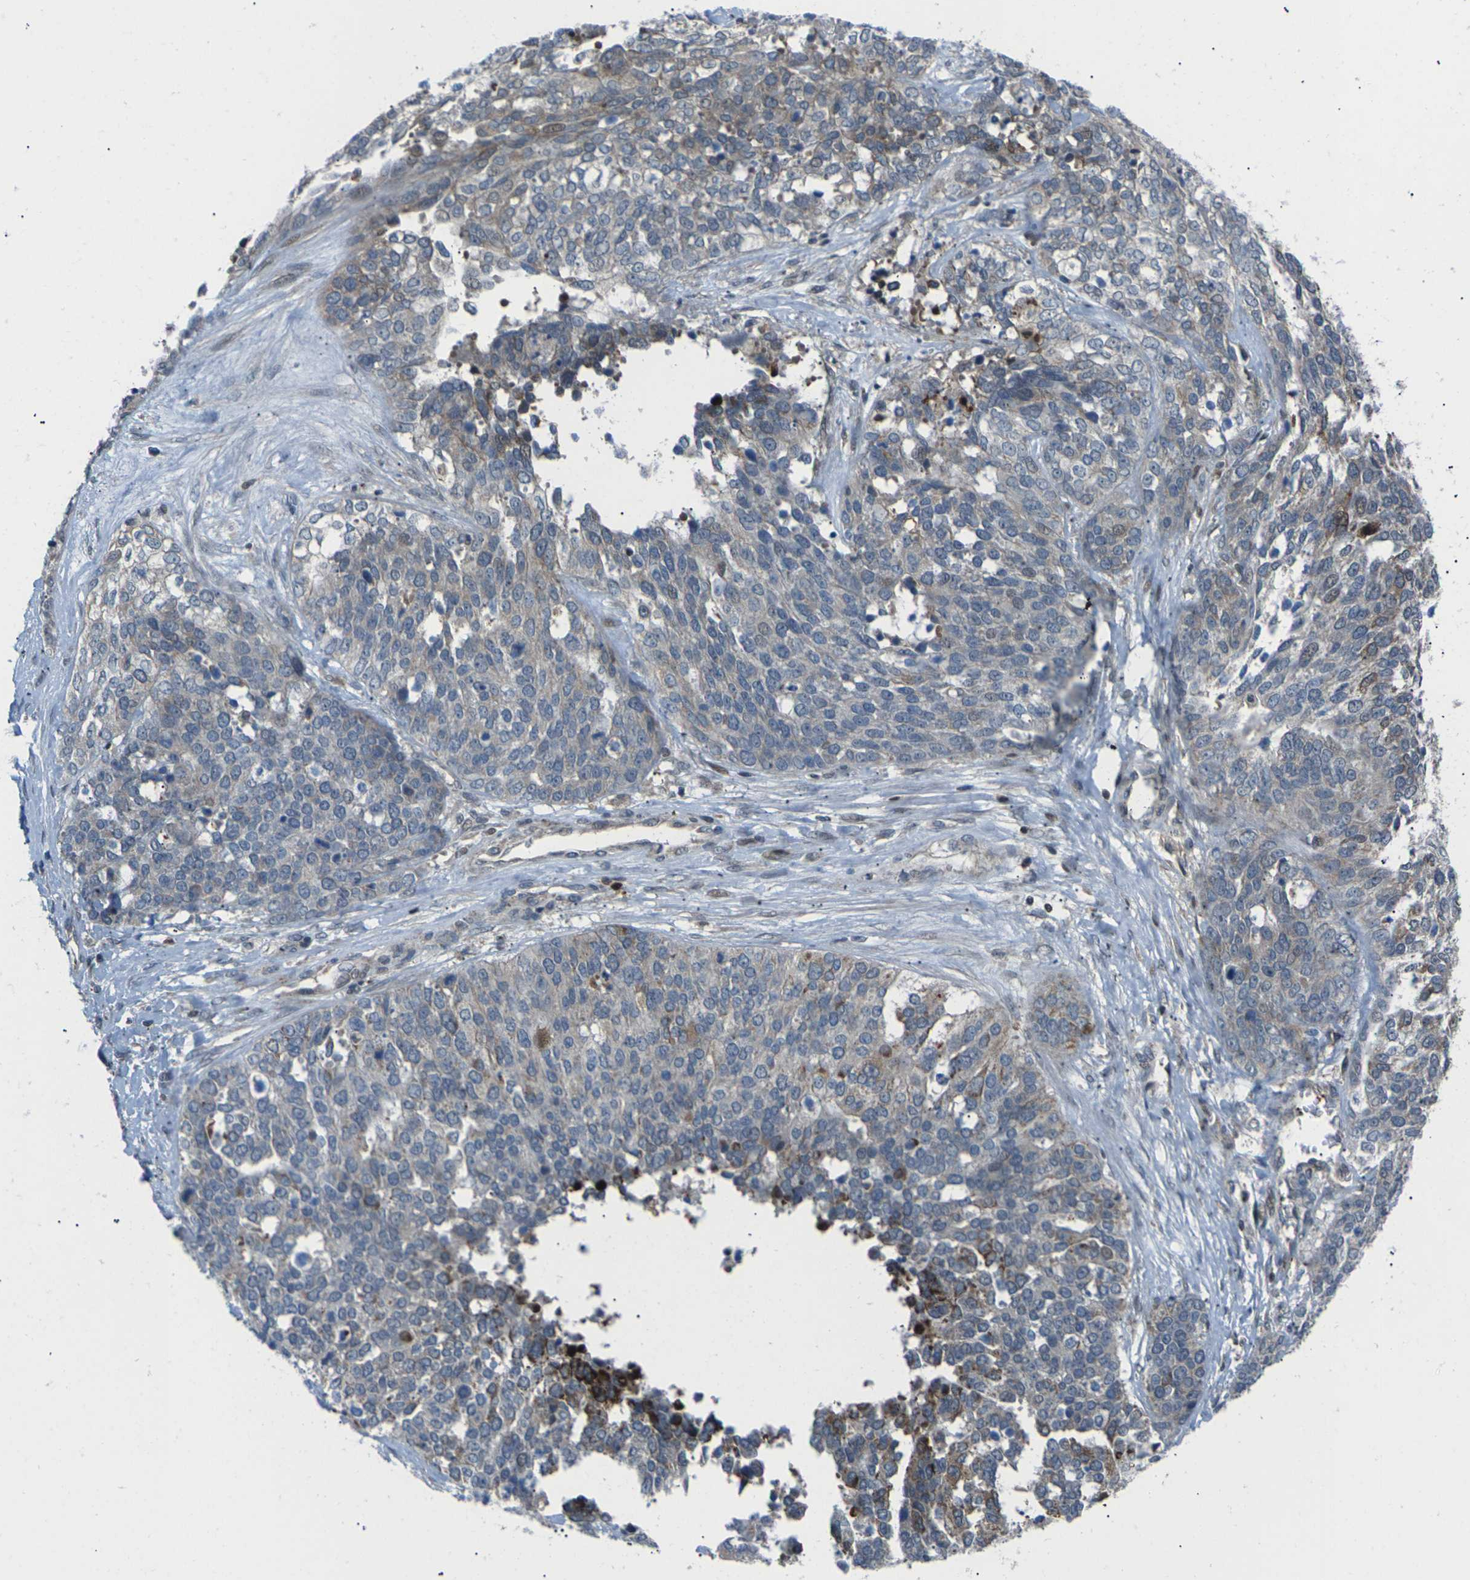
{"staining": {"intensity": "moderate", "quantity": "<25%", "location": "cytoplasmic/membranous"}, "tissue": "ovarian cancer", "cell_type": "Tumor cells", "image_type": "cancer", "snomed": [{"axis": "morphology", "description": "Cystadenocarcinoma, serous, NOS"}, {"axis": "topography", "description": "Ovary"}], "caption": "High-power microscopy captured an immunohistochemistry micrograph of ovarian serous cystadenocarcinoma, revealing moderate cytoplasmic/membranous positivity in about <25% of tumor cells. Immunohistochemistry stains the protein of interest in brown and the nuclei are stained blue.", "gene": "RPS6KA3", "patient": {"sex": "female", "age": 44}}